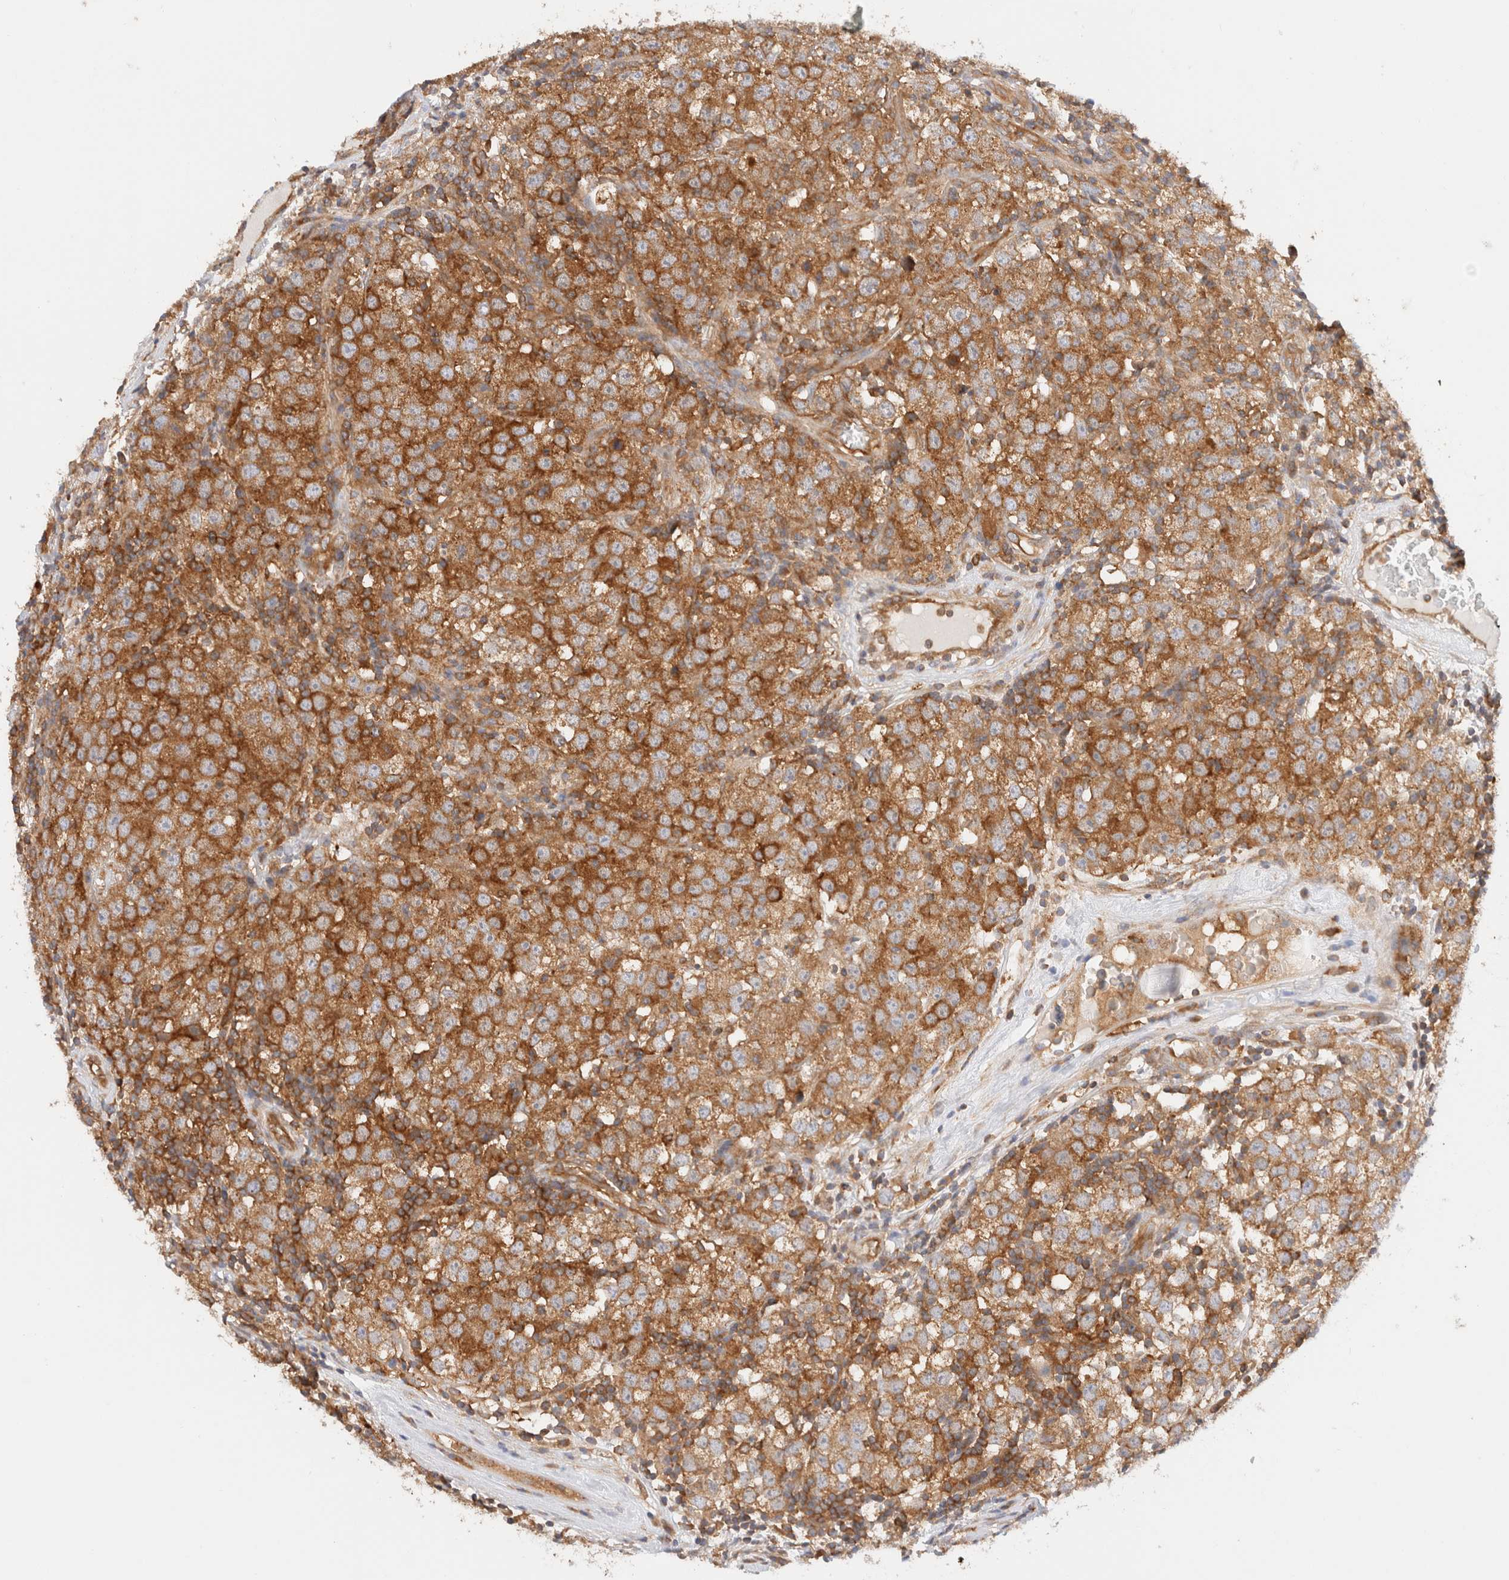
{"staining": {"intensity": "strong", "quantity": ">75%", "location": "cytoplasmic/membranous"}, "tissue": "testis cancer", "cell_type": "Tumor cells", "image_type": "cancer", "snomed": [{"axis": "morphology", "description": "Seminoma, NOS"}, {"axis": "morphology", "description": "Carcinoma, Embryonal, NOS"}, {"axis": "topography", "description": "Testis"}], "caption": "Immunohistochemistry (IHC) (DAB (3,3'-diaminobenzidine)) staining of testis cancer demonstrates strong cytoplasmic/membranous protein staining in about >75% of tumor cells. (DAB (3,3'-diaminobenzidine) IHC with brightfield microscopy, high magnification).", "gene": "RABEP1", "patient": {"sex": "male", "age": 28}}